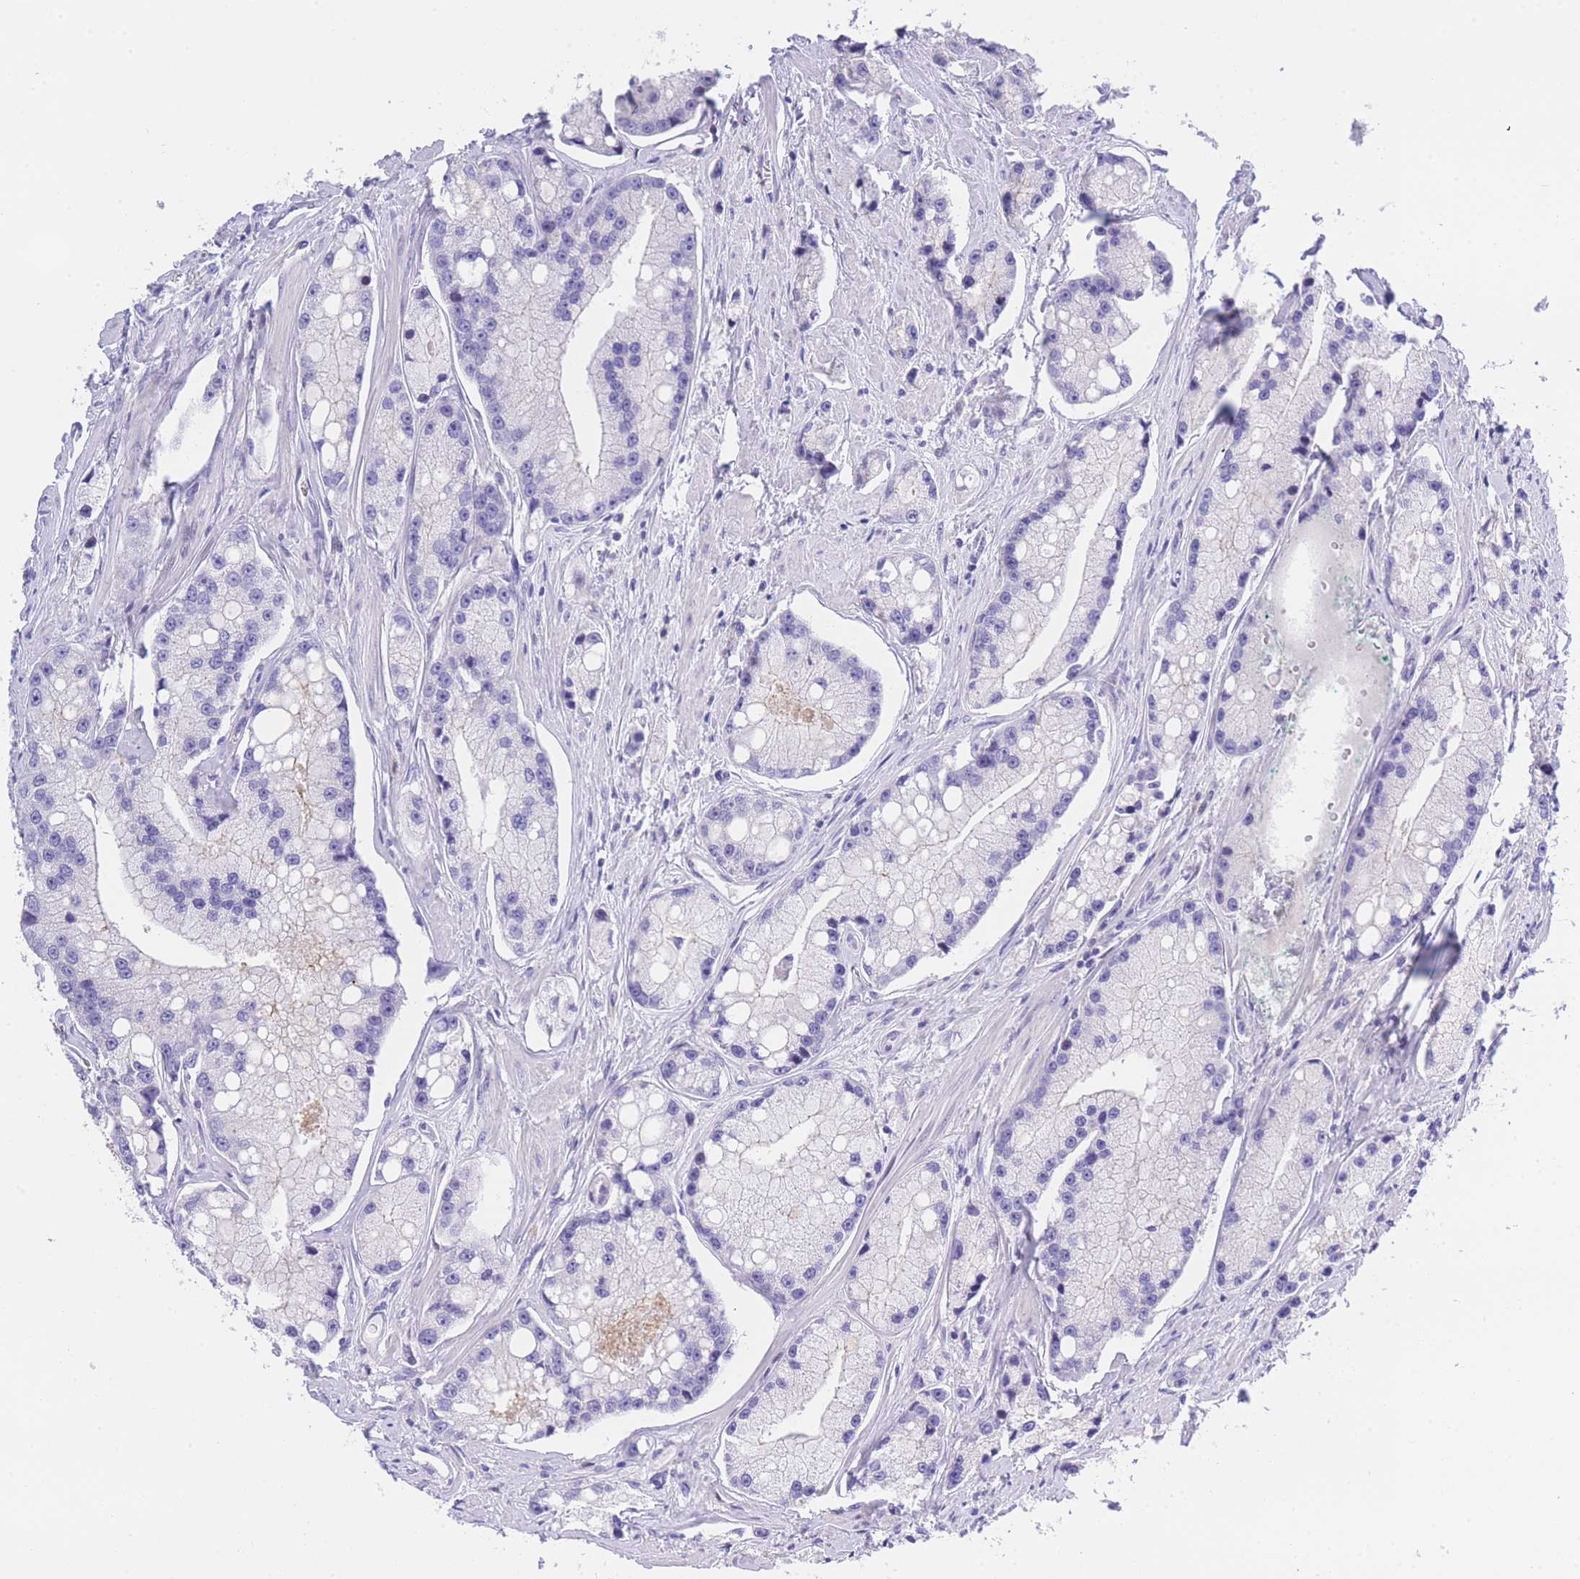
{"staining": {"intensity": "negative", "quantity": "none", "location": "none"}, "tissue": "prostate cancer", "cell_type": "Tumor cells", "image_type": "cancer", "snomed": [{"axis": "morphology", "description": "Adenocarcinoma, High grade"}, {"axis": "topography", "description": "Prostate"}], "caption": "IHC photomicrograph of prostate cancer (high-grade adenocarcinoma) stained for a protein (brown), which exhibits no positivity in tumor cells.", "gene": "TIFAB", "patient": {"sex": "male", "age": 74}}